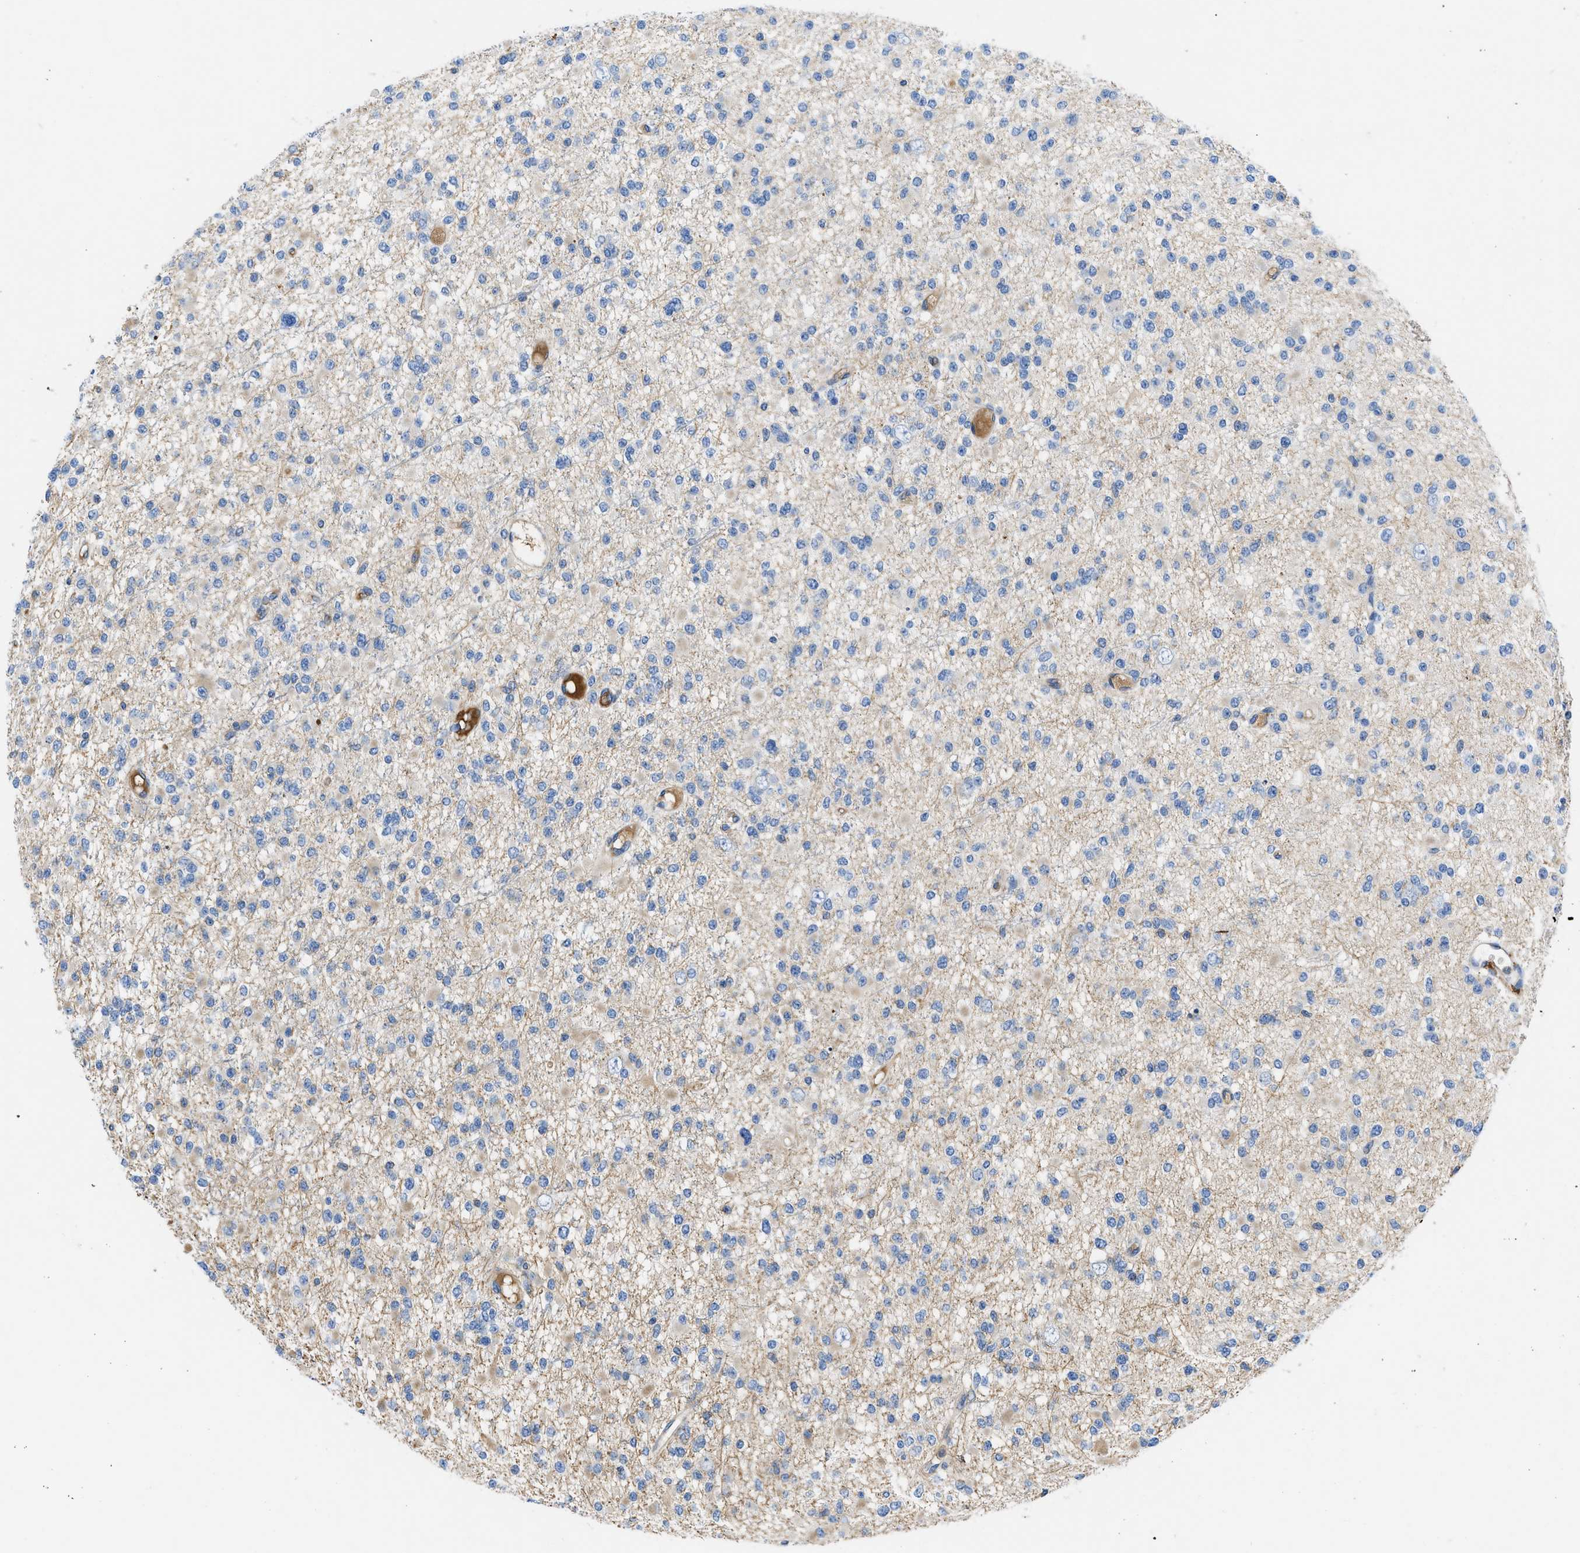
{"staining": {"intensity": "negative", "quantity": "none", "location": "none"}, "tissue": "glioma", "cell_type": "Tumor cells", "image_type": "cancer", "snomed": [{"axis": "morphology", "description": "Glioma, malignant, Low grade"}, {"axis": "topography", "description": "Brain"}], "caption": "Image shows no protein positivity in tumor cells of malignant low-grade glioma tissue.", "gene": "ATP6V0D1", "patient": {"sex": "female", "age": 22}}